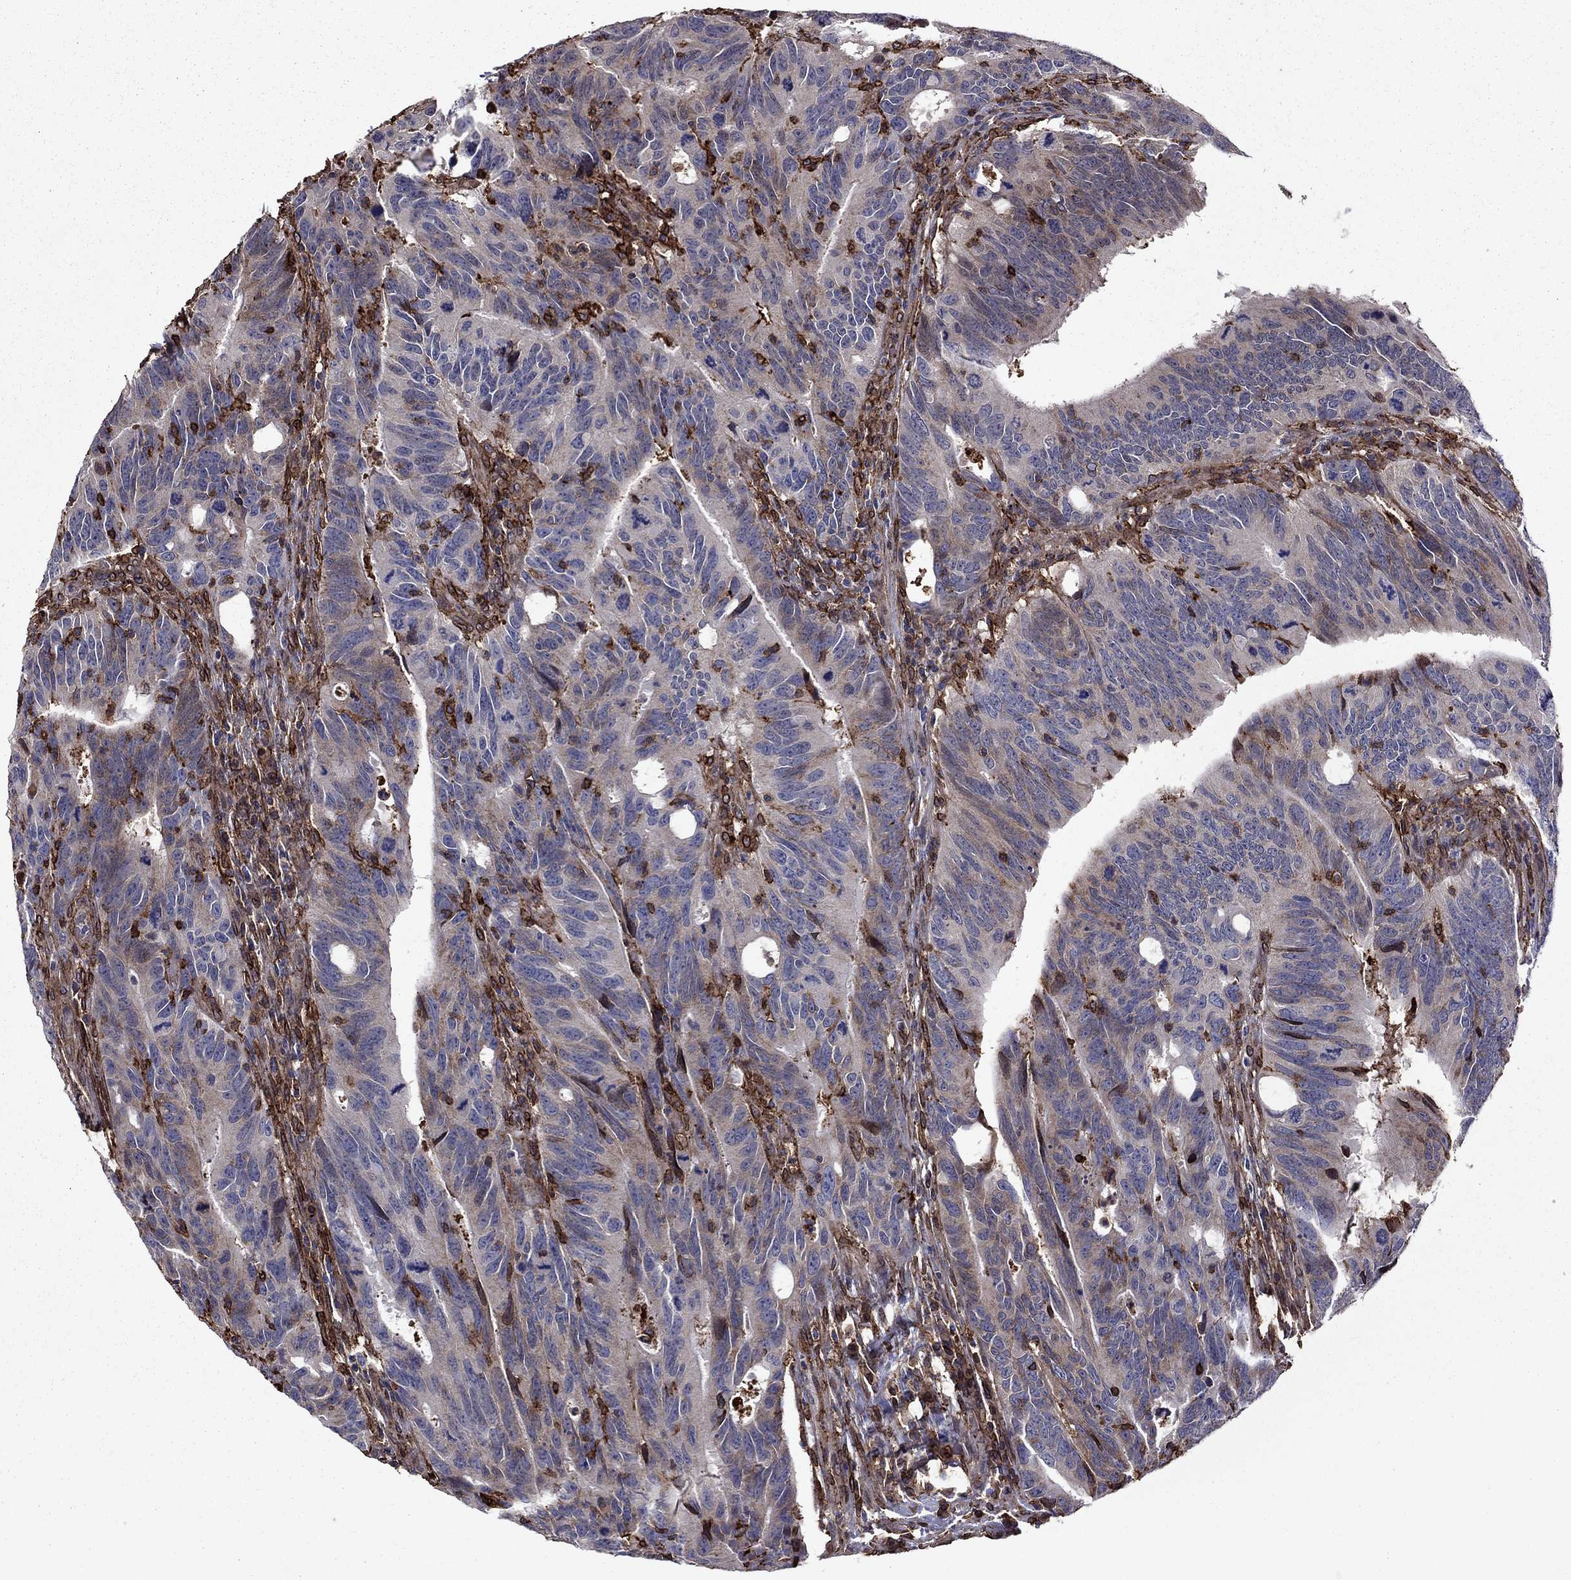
{"staining": {"intensity": "negative", "quantity": "none", "location": "none"}, "tissue": "colorectal cancer", "cell_type": "Tumor cells", "image_type": "cancer", "snomed": [{"axis": "morphology", "description": "Adenocarcinoma, NOS"}, {"axis": "topography", "description": "Colon"}], "caption": "Tumor cells are negative for brown protein staining in adenocarcinoma (colorectal). (Stains: DAB (3,3'-diaminobenzidine) immunohistochemistry with hematoxylin counter stain, Microscopy: brightfield microscopy at high magnification).", "gene": "PLAU", "patient": {"sex": "female", "age": 77}}